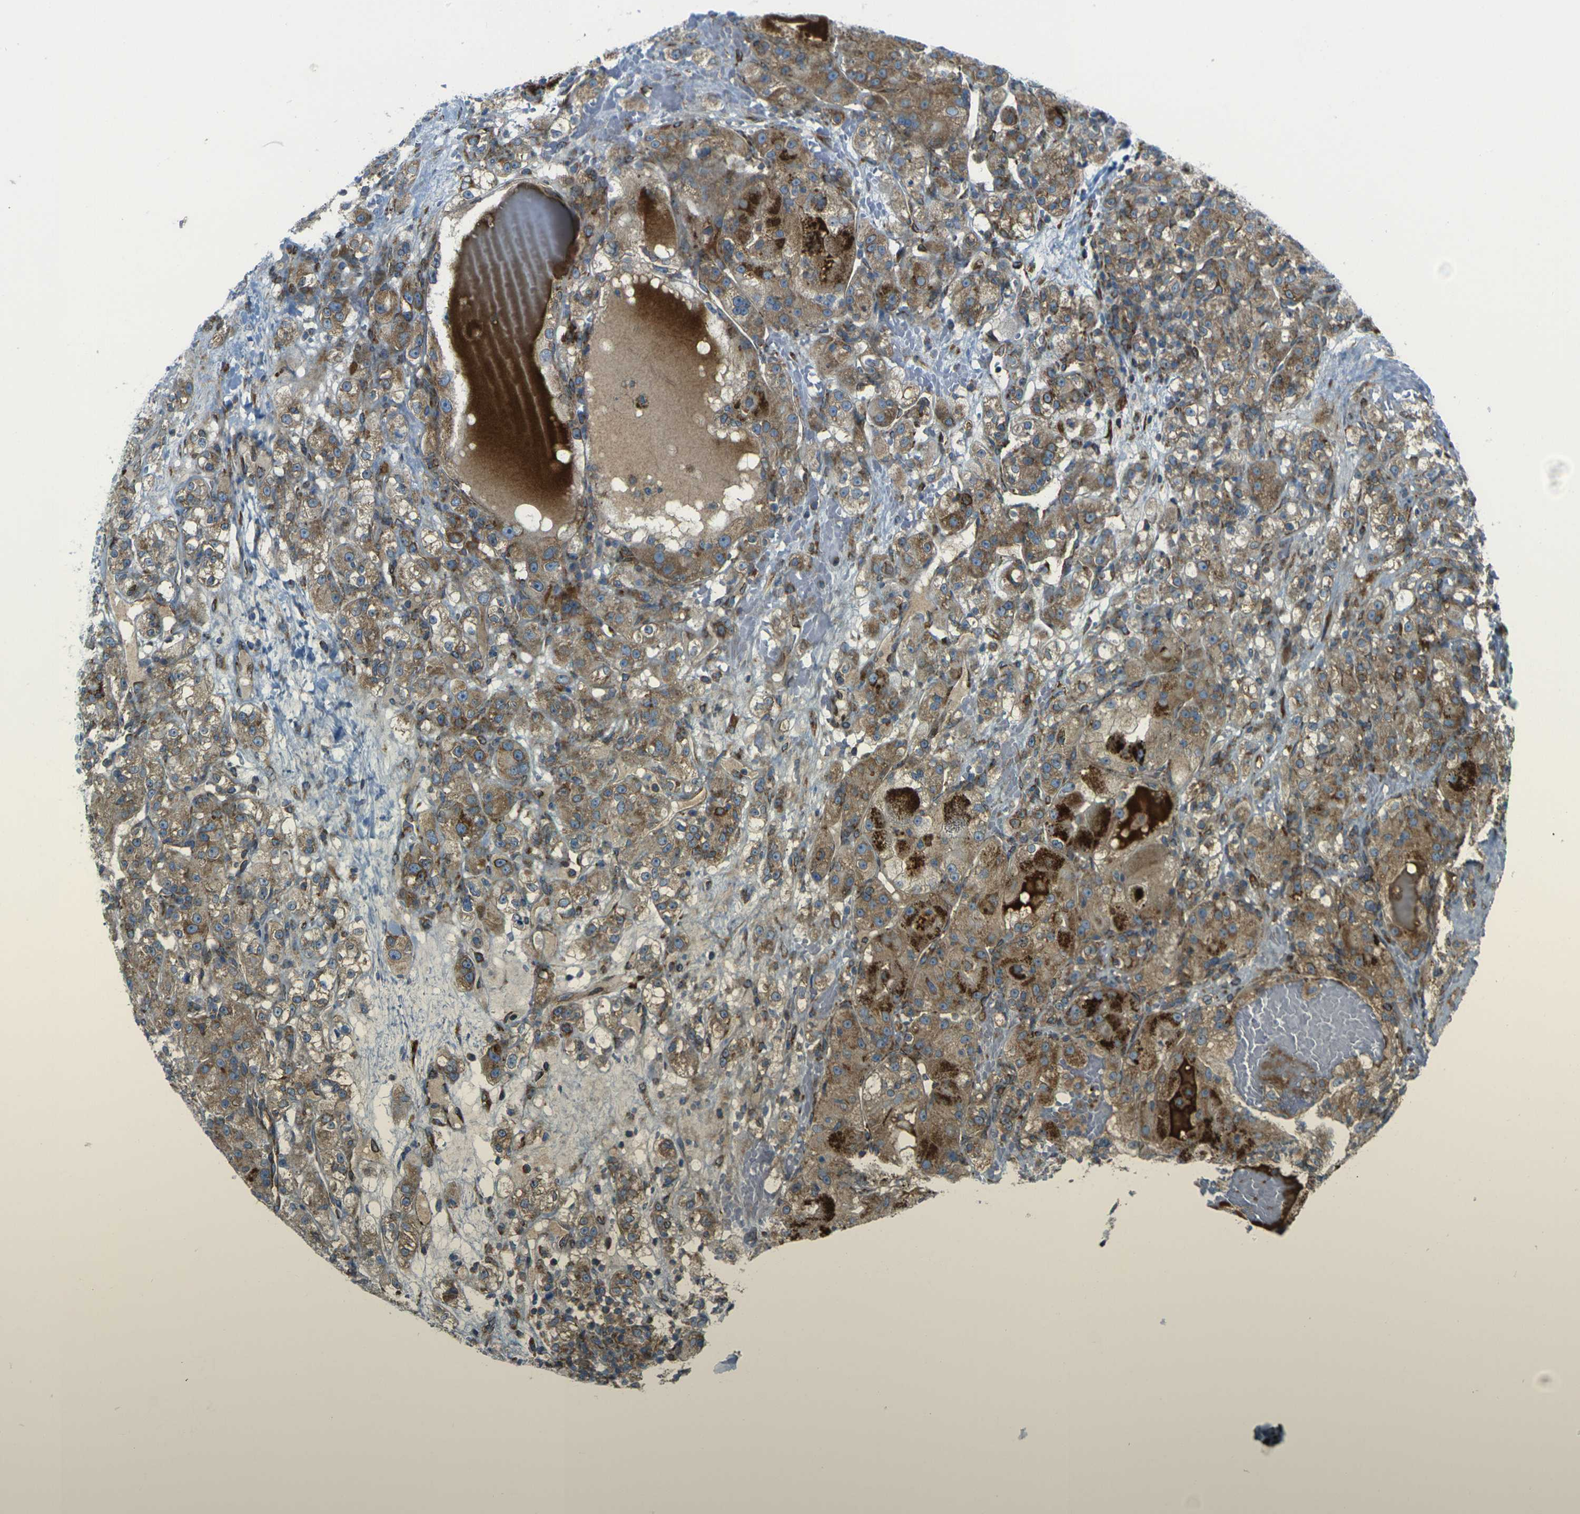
{"staining": {"intensity": "moderate", "quantity": ">75%", "location": "cytoplasmic/membranous"}, "tissue": "renal cancer", "cell_type": "Tumor cells", "image_type": "cancer", "snomed": [{"axis": "morphology", "description": "Normal tissue, NOS"}, {"axis": "morphology", "description": "Adenocarcinoma, NOS"}, {"axis": "topography", "description": "Kidney"}], "caption": "Renal cancer (adenocarcinoma) stained with a protein marker demonstrates moderate staining in tumor cells.", "gene": "CELSR2", "patient": {"sex": "male", "age": 61}}